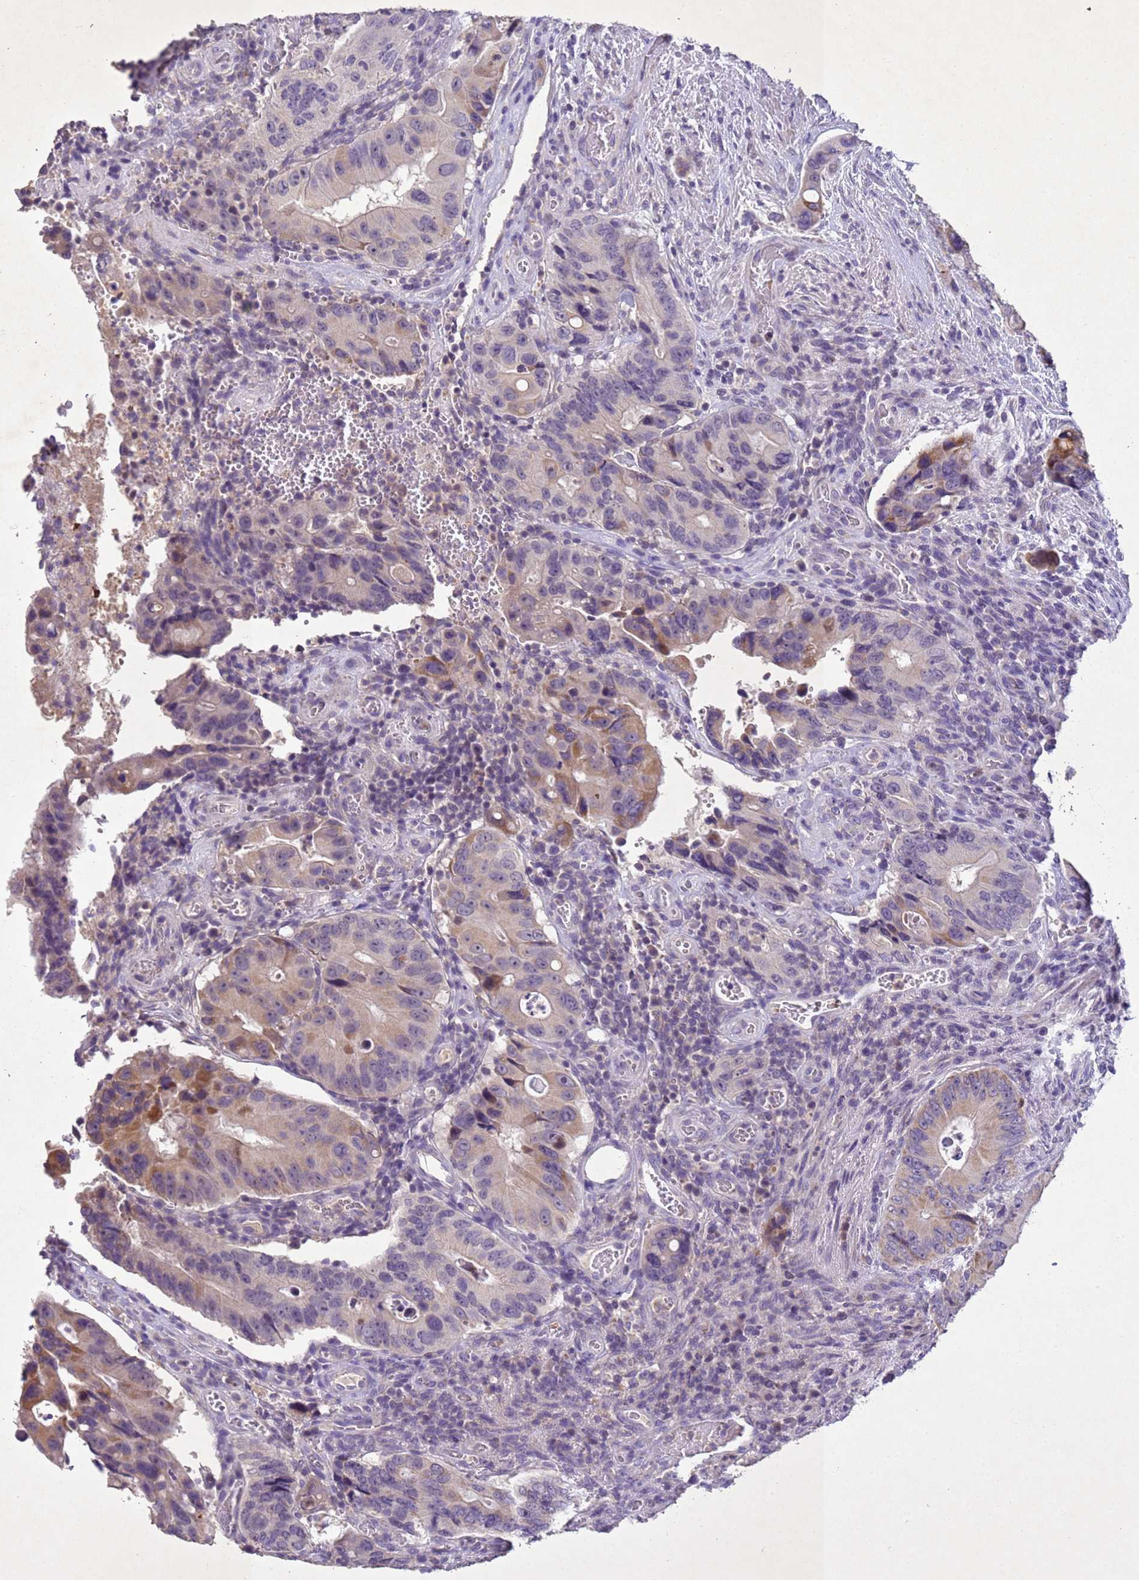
{"staining": {"intensity": "moderate", "quantity": "<25%", "location": "cytoplasmic/membranous"}, "tissue": "colorectal cancer", "cell_type": "Tumor cells", "image_type": "cancer", "snomed": [{"axis": "morphology", "description": "Adenocarcinoma, NOS"}, {"axis": "topography", "description": "Colon"}], "caption": "Colorectal adenocarcinoma tissue displays moderate cytoplasmic/membranous expression in about <25% of tumor cells, visualized by immunohistochemistry.", "gene": "NLRP11", "patient": {"sex": "male", "age": 84}}